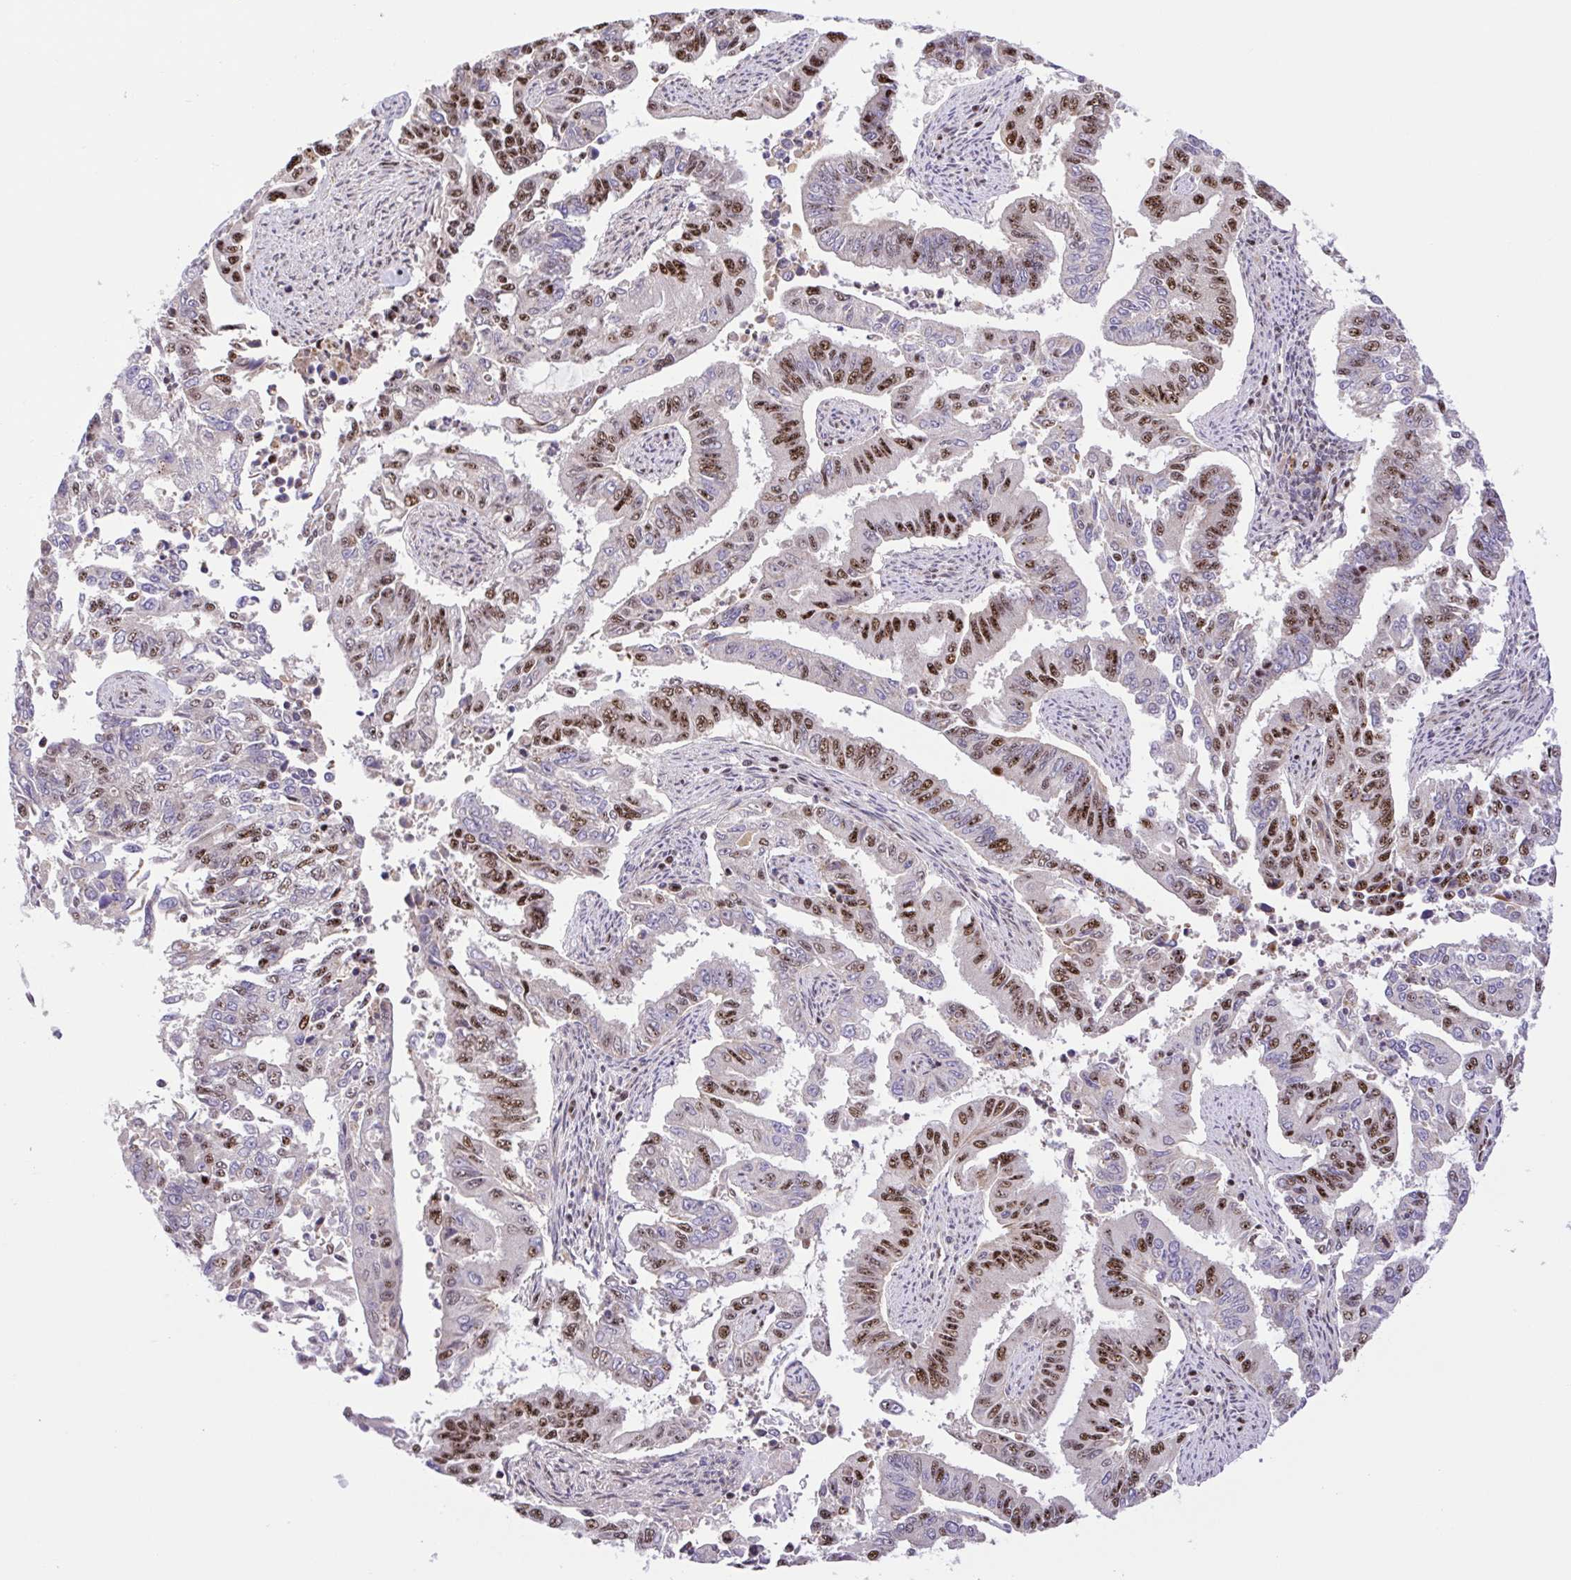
{"staining": {"intensity": "moderate", "quantity": "25%-75%", "location": "nuclear"}, "tissue": "endometrial cancer", "cell_type": "Tumor cells", "image_type": "cancer", "snomed": [{"axis": "morphology", "description": "Adenocarcinoma, NOS"}, {"axis": "topography", "description": "Uterus"}], "caption": "The immunohistochemical stain labels moderate nuclear staining in tumor cells of endometrial cancer tissue.", "gene": "ERG", "patient": {"sex": "female", "age": 59}}